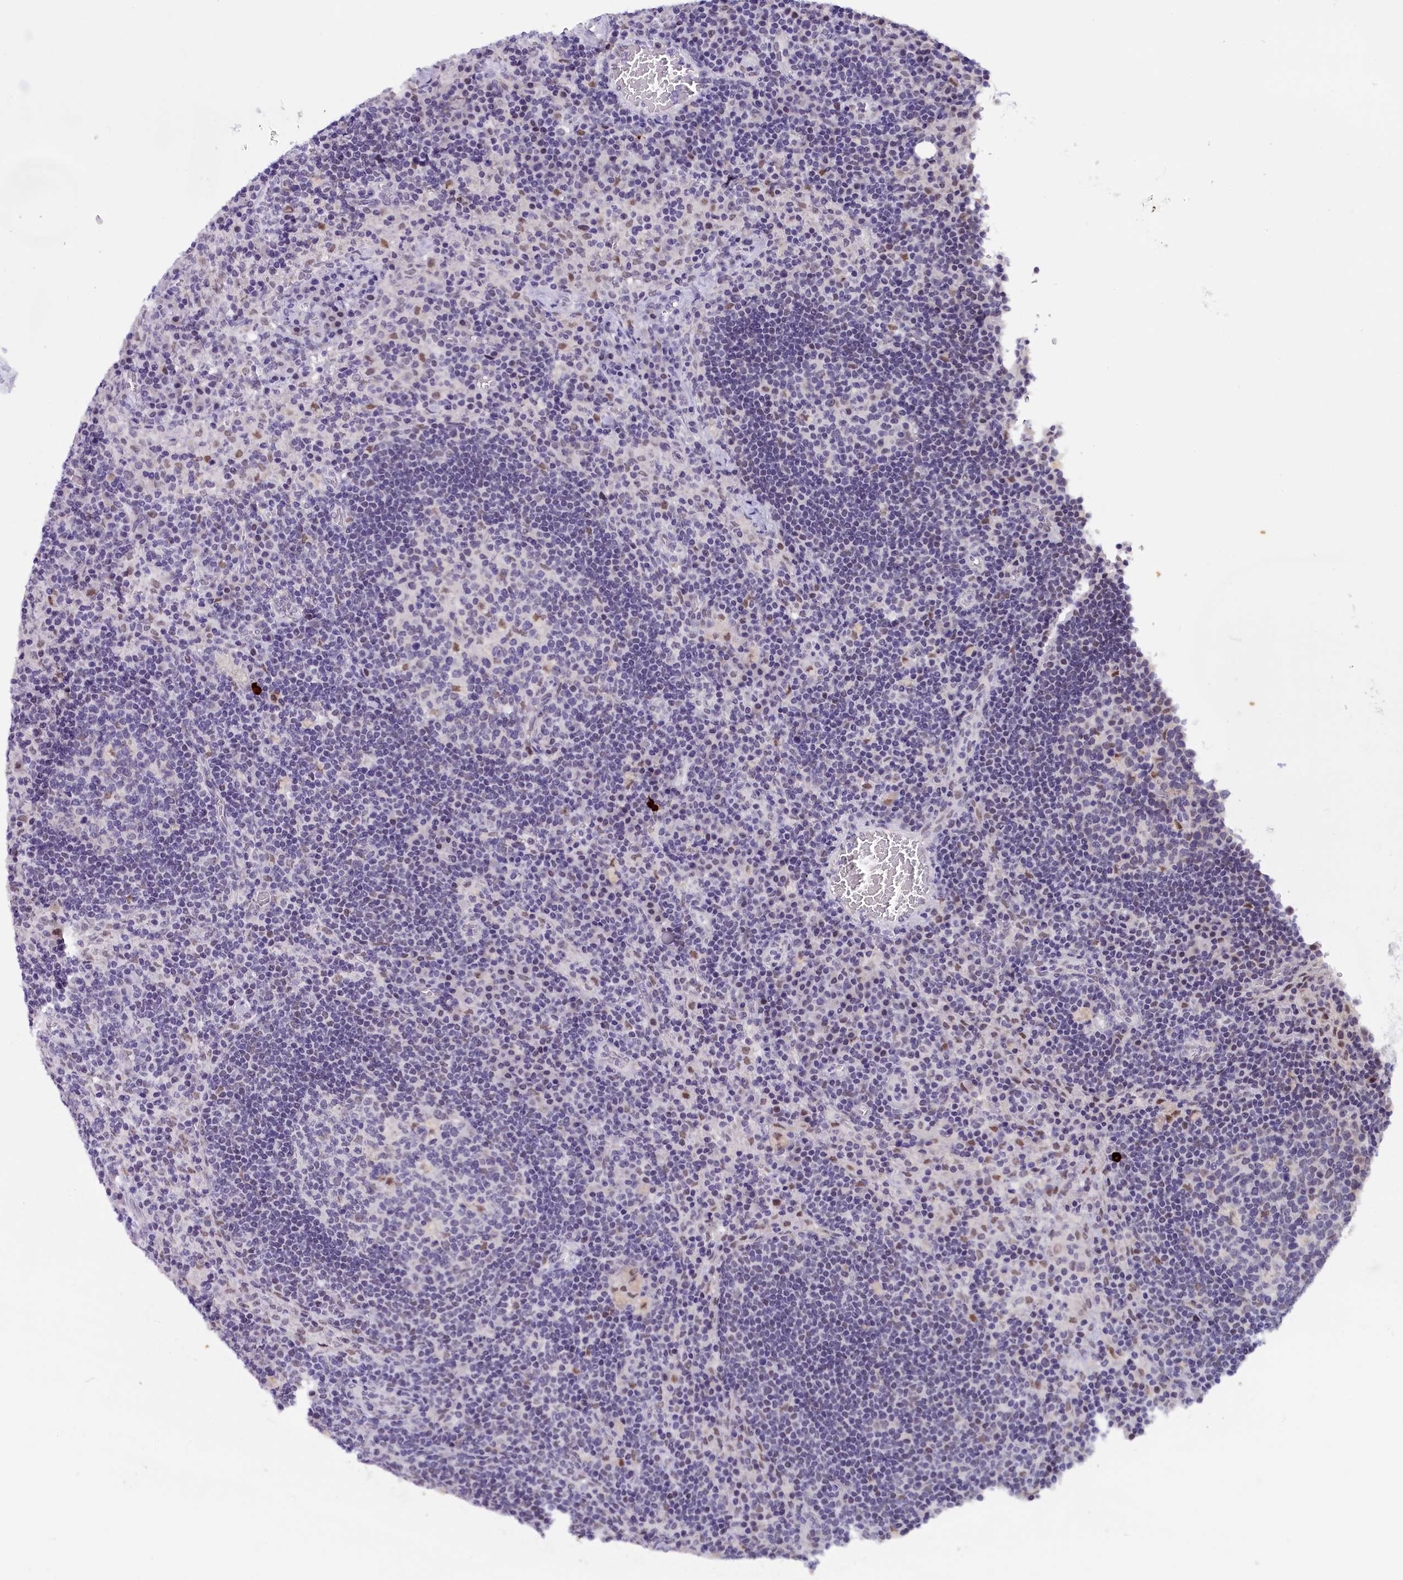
{"staining": {"intensity": "negative", "quantity": "none", "location": "none"}, "tissue": "lymph node", "cell_type": "Germinal center cells", "image_type": "normal", "snomed": [{"axis": "morphology", "description": "Normal tissue, NOS"}, {"axis": "topography", "description": "Lymph node"}], "caption": "Immunohistochemical staining of unremarkable human lymph node shows no significant staining in germinal center cells. (Brightfield microscopy of DAB (3,3'-diaminobenzidine) IHC at high magnification).", "gene": "OSGEP", "patient": {"sex": "male", "age": 58}}